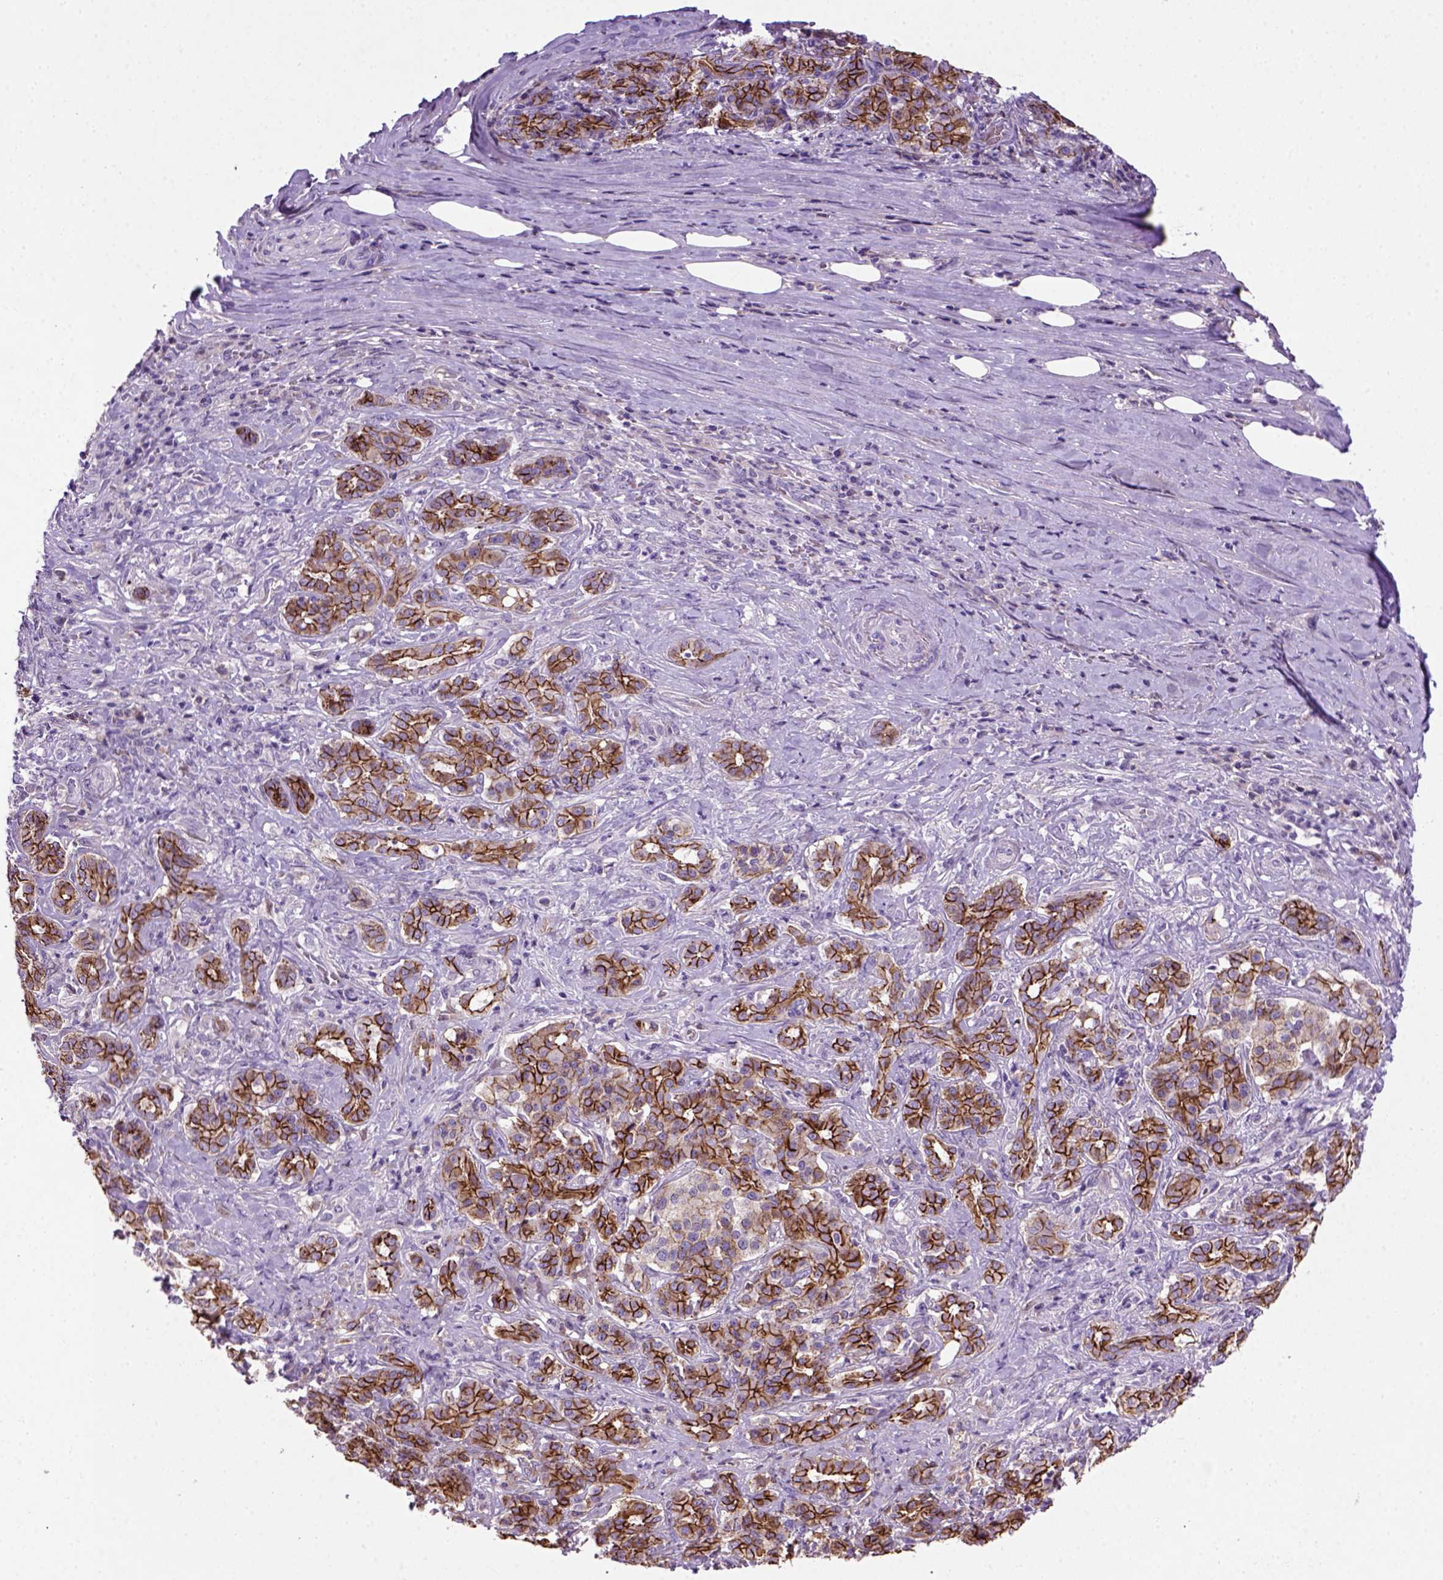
{"staining": {"intensity": "strong", "quantity": ">75%", "location": "cytoplasmic/membranous"}, "tissue": "pancreatic cancer", "cell_type": "Tumor cells", "image_type": "cancer", "snomed": [{"axis": "morphology", "description": "Normal tissue, NOS"}, {"axis": "morphology", "description": "Inflammation, NOS"}, {"axis": "morphology", "description": "Adenocarcinoma, NOS"}, {"axis": "topography", "description": "Pancreas"}], "caption": "Pancreatic cancer stained with a protein marker shows strong staining in tumor cells.", "gene": "CDH1", "patient": {"sex": "male", "age": 57}}